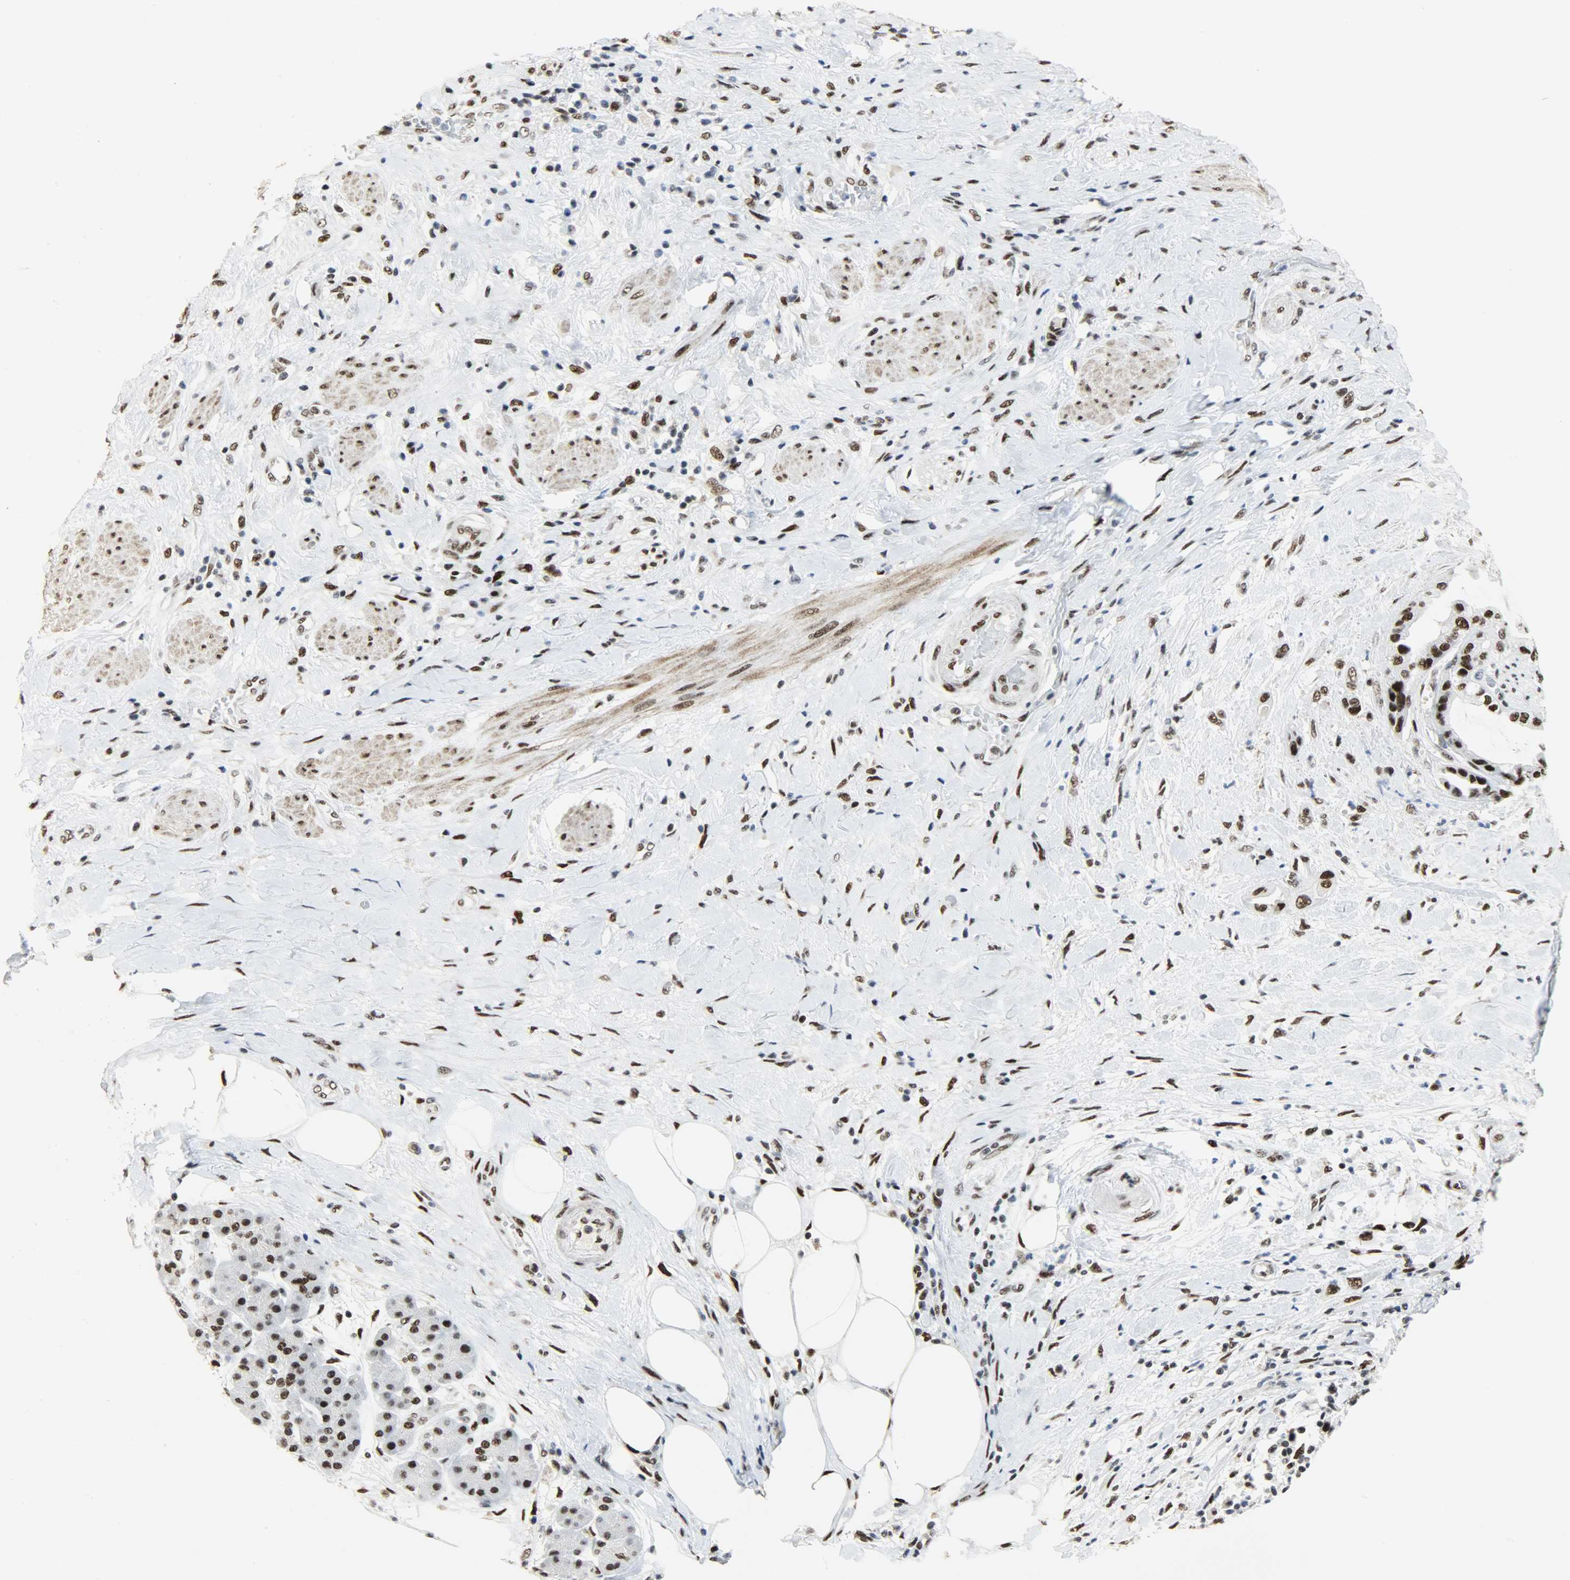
{"staining": {"intensity": "strong", "quantity": ">75%", "location": "nuclear"}, "tissue": "pancreatic cancer", "cell_type": "Tumor cells", "image_type": "cancer", "snomed": [{"axis": "morphology", "description": "Adenocarcinoma, NOS"}, {"axis": "morphology", "description": "Adenocarcinoma, metastatic, NOS"}, {"axis": "topography", "description": "Lymph node"}, {"axis": "topography", "description": "Pancreas"}, {"axis": "topography", "description": "Duodenum"}], "caption": "Pancreatic metastatic adenocarcinoma stained with DAB (3,3'-diaminobenzidine) immunohistochemistry shows high levels of strong nuclear expression in about >75% of tumor cells.", "gene": "SSB", "patient": {"sex": "female", "age": 64}}